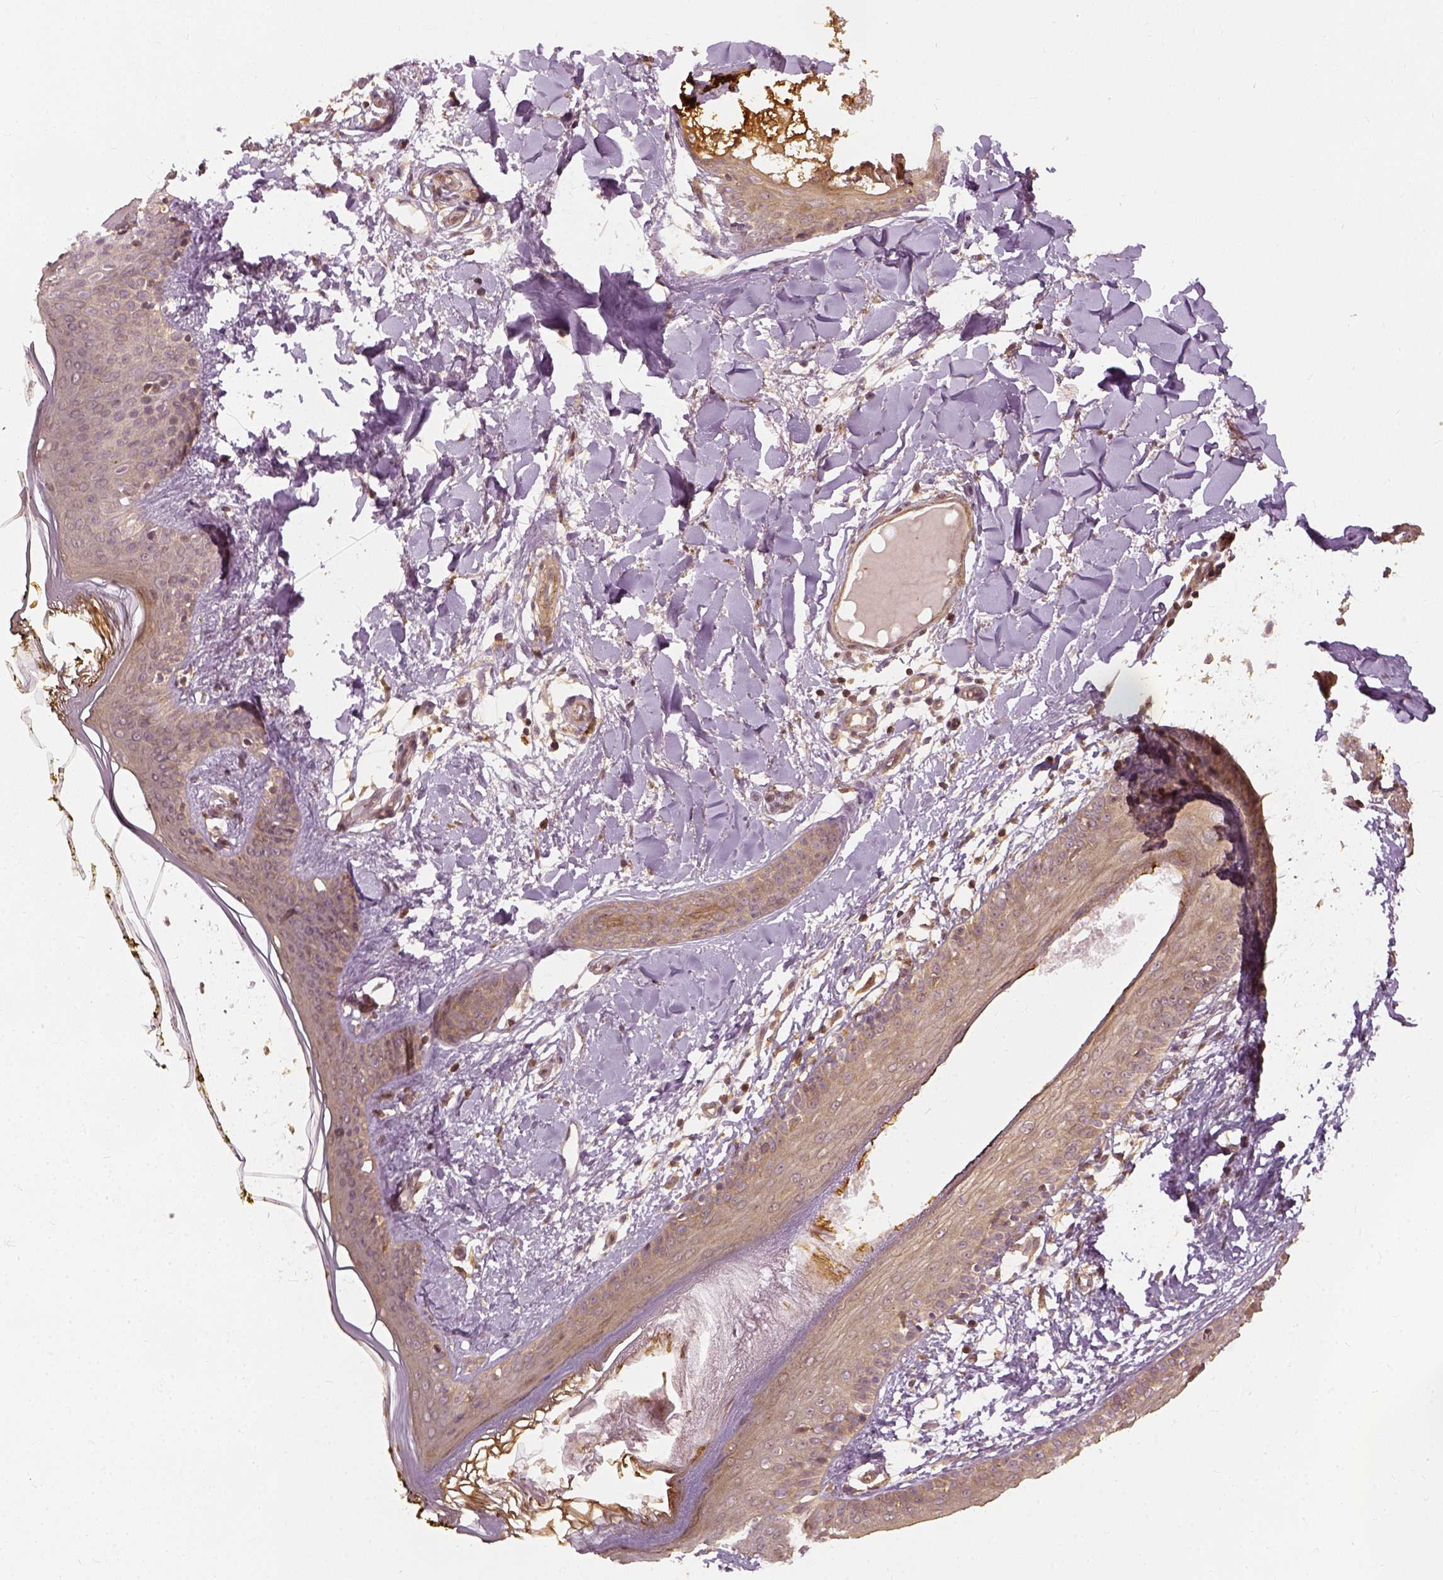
{"staining": {"intensity": "moderate", "quantity": ">75%", "location": "cytoplasmic/membranous"}, "tissue": "skin", "cell_type": "Fibroblasts", "image_type": "normal", "snomed": [{"axis": "morphology", "description": "Normal tissue, NOS"}, {"axis": "topography", "description": "Skin"}], "caption": "Immunohistochemical staining of unremarkable skin reveals >75% levels of moderate cytoplasmic/membranous protein expression in approximately >75% of fibroblasts. The protein is shown in brown color, while the nuclei are stained blue.", "gene": "VEGFA", "patient": {"sex": "female", "age": 34}}